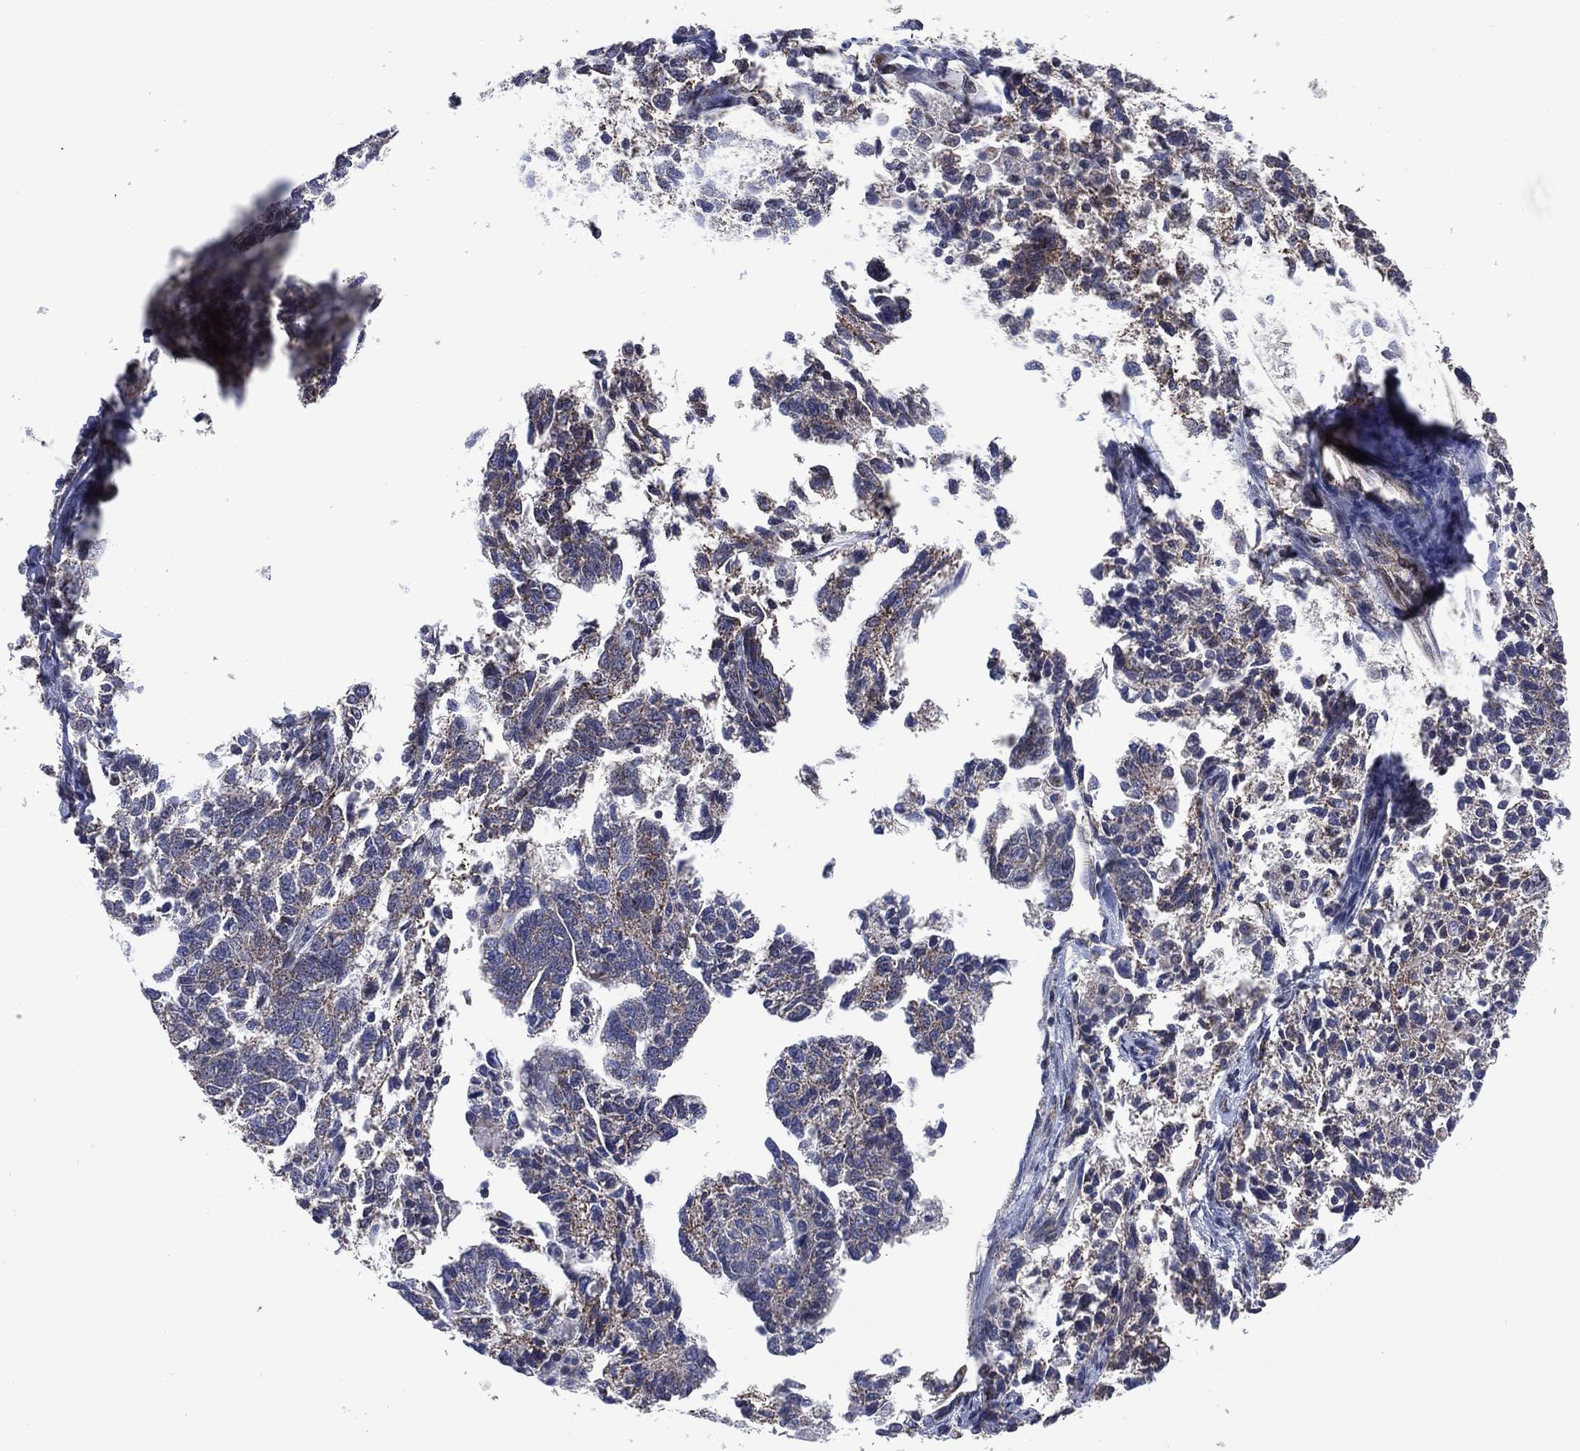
{"staining": {"intensity": "weak", "quantity": "25%-75%", "location": "cytoplasmic/membranous"}, "tissue": "ovarian cancer", "cell_type": "Tumor cells", "image_type": "cancer", "snomed": [{"axis": "morphology", "description": "Cystadenocarcinoma, serous, NOS"}, {"axis": "topography", "description": "Ovary"}], "caption": "Protein staining of ovarian cancer tissue shows weak cytoplasmic/membranous positivity in about 25%-75% of tumor cells.", "gene": "HTD2", "patient": {"sex": "female", "age": 71}}